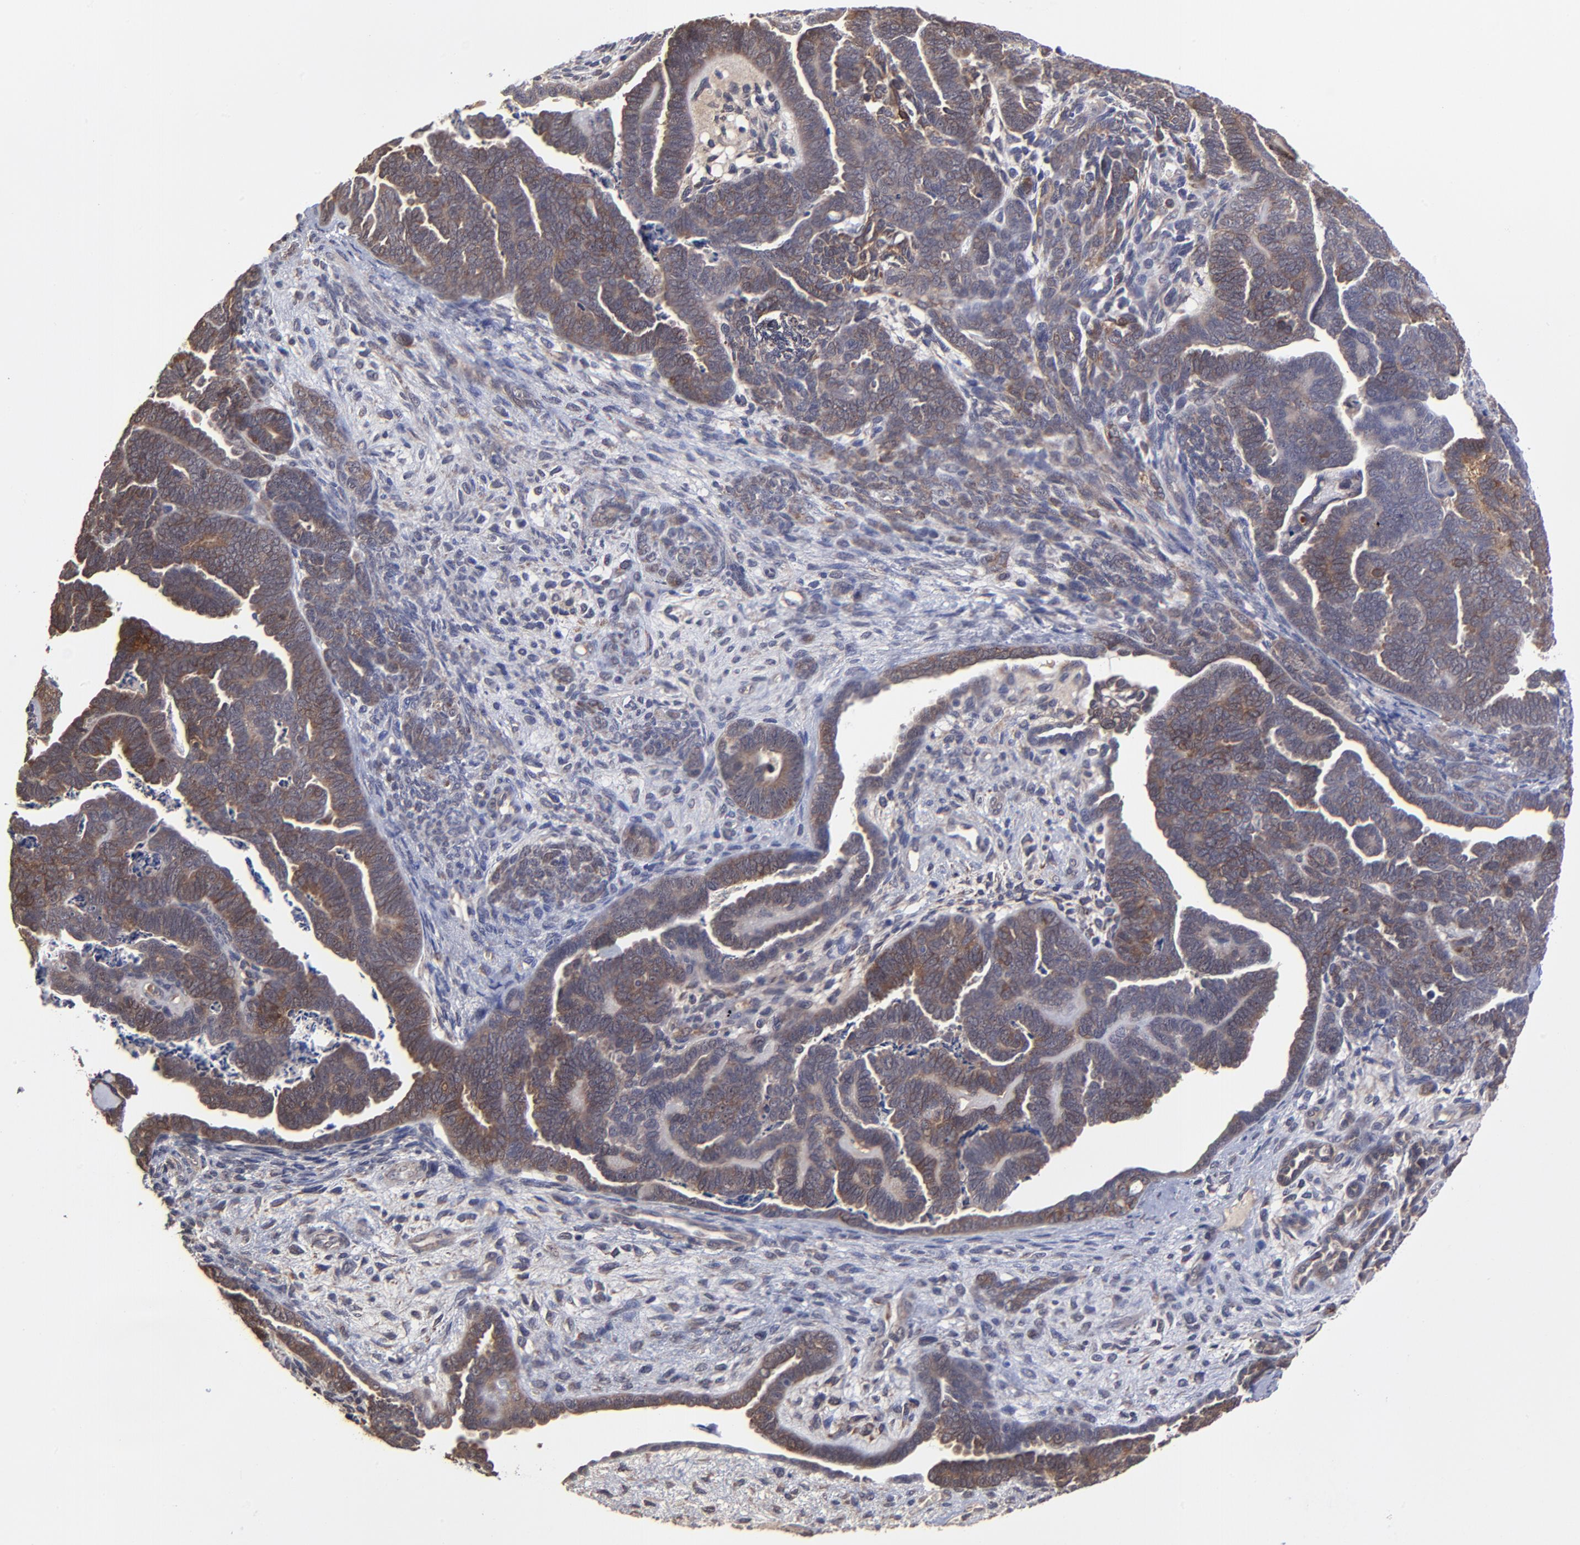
{"staining": {"intensity": "moderate", "quantity": ">75%", "location": "cytoplasmic/membranous"}, "tissue": "endometrial cancer", "cell_type": "Tumor cells", "image_type": "cancer", "snomed": [{"axis": "morphology", "description": "Neoplasm, malignant, NOS"}, {"axis": "topography", "description": "Endometrium"}], "caption": "DAB (3,3'-diaminobenzidine) immunohistochemical staining of endometrial malignant neoplasm displays moderate cytoplasmic/membranous protein positivity in approximately >75% of tumor cells.", "gene": "CHL1", "patient": {"sex": "female", "age": 74}}